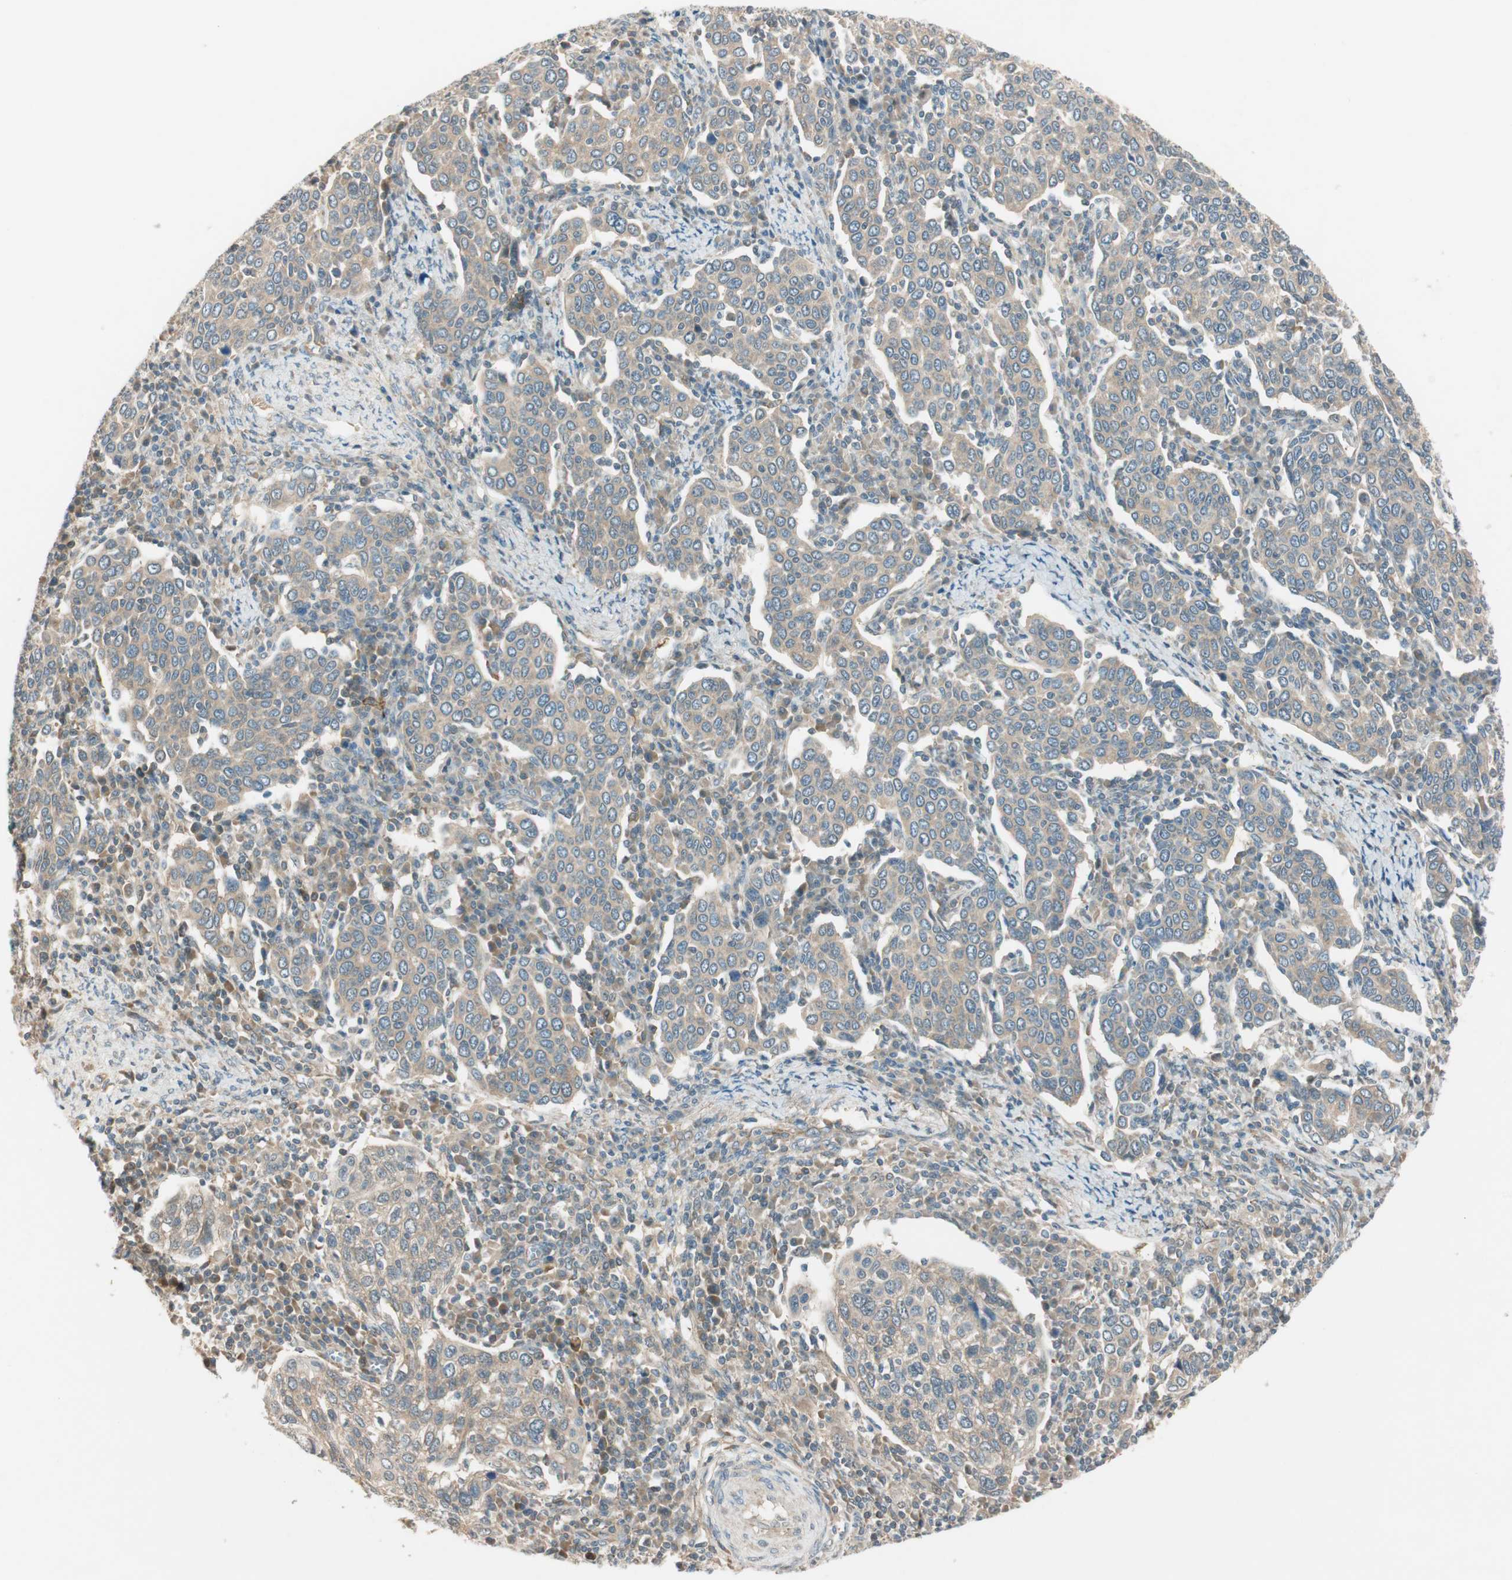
{"staining": {"intensity": "weak", "quantity": ">75%", "location": "cytoplasmic/membranous"}, "tissue": "cervical cancer", "cell_type": "Tumor cells", "image_type": "cancer", "snomed": [{"axis": "morphology", "description": "Squamous cell carcinoma, NOS"}, {"axis": "topography", "description": "Cervix"}], "caption": "Protein expression analysis of cervical cancer (squamous cell carcinoma) demonstrates weak cytoplasmic/membranous positivity in about >75% of tumor cells. (DAB IHC with brightfield microscopy, high magnification).", "gene": "PSMD8", "patient": {"sex": "female", "age": 40}}